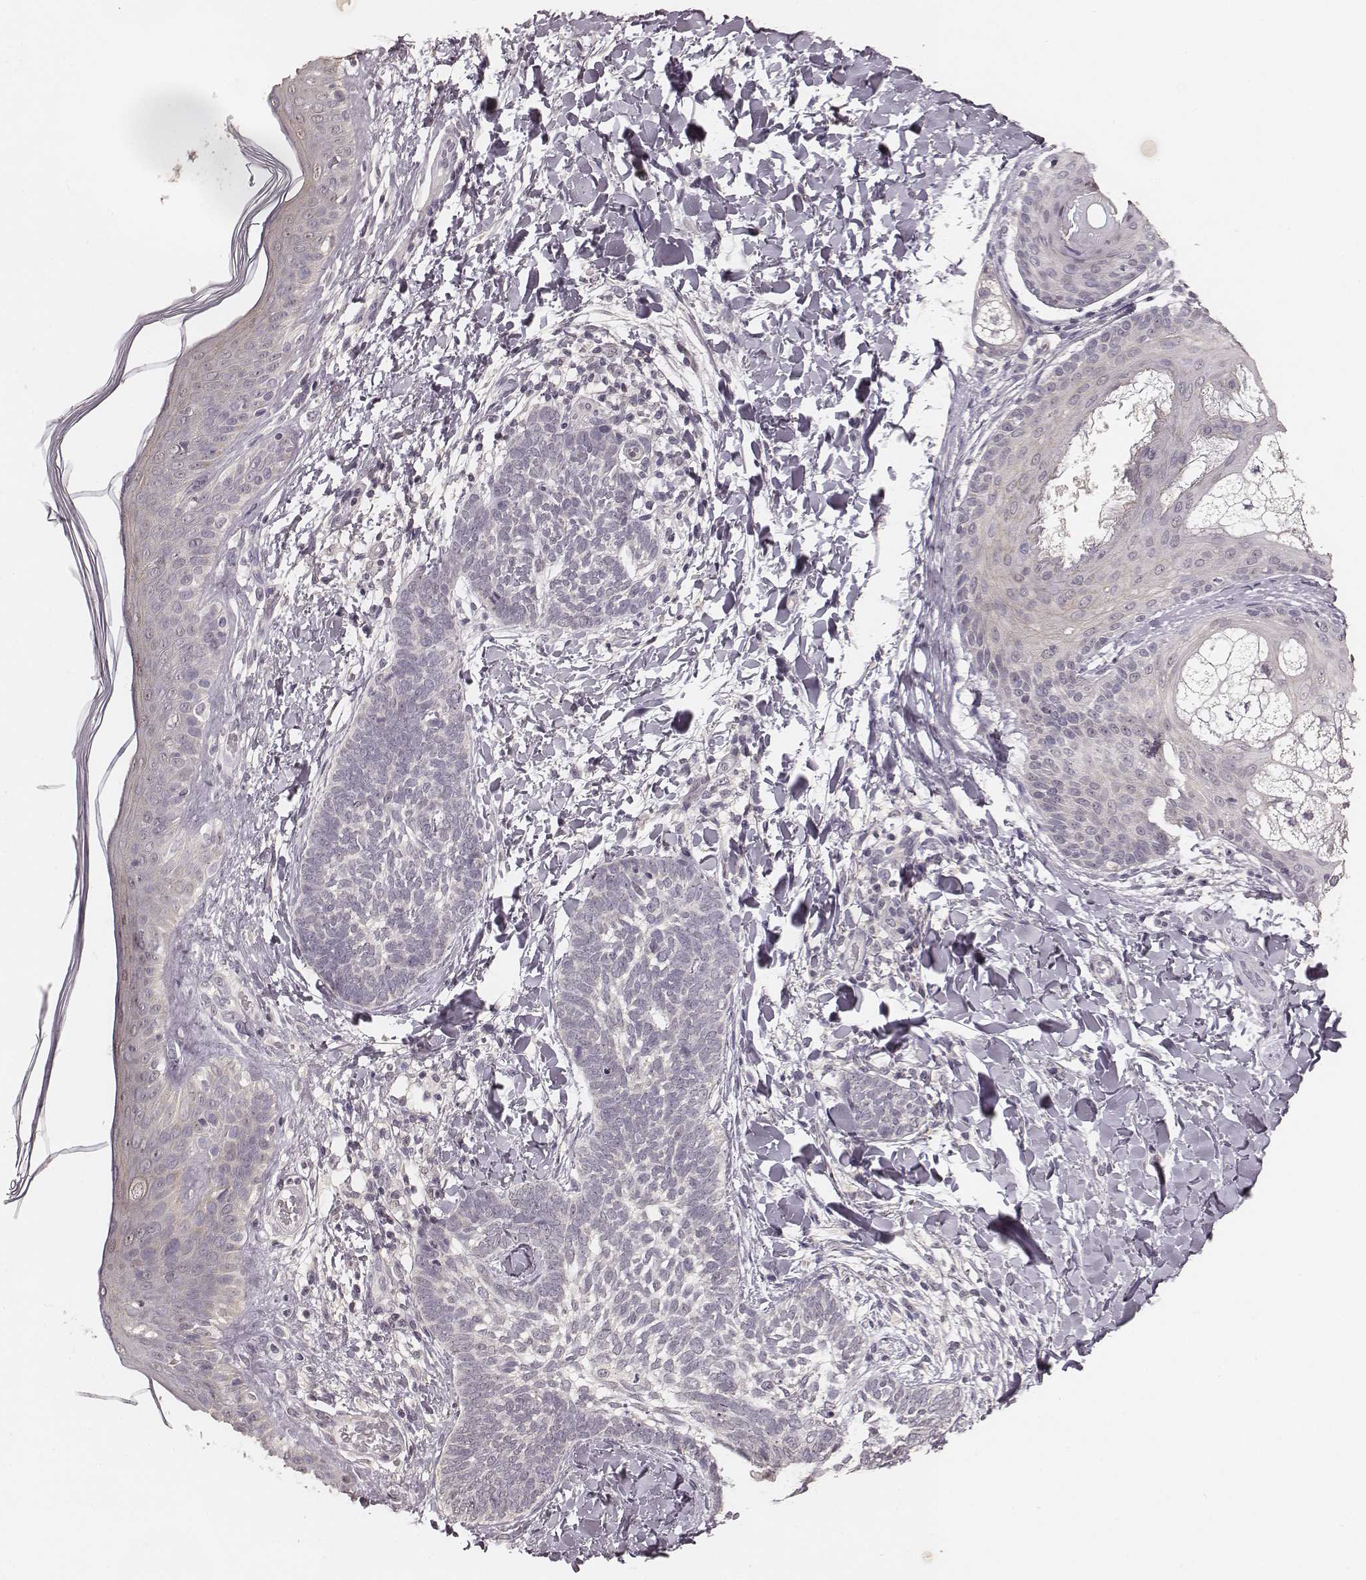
{"staining": {"intensity": "negative", "quantity": "none", "location": "none"}, "tissue": "skin cancer", "cell_type": "Tumor cells", "image_type": "cancer", "snomed": [{"axis": "morphology", "description": "Normal tissue, NOS"}, {"axis": "morphology", "description": "Basal cell carcinoma"}, {"axis": "topography", "description": "Skin"}], "caption": "Immunohistochemistry (IHC) histopathology image of neoplastic tissue: skin cancer stained with DAB displays no significant protein positivity in tumor cells.", "gene": "LY6K", "patient": {"sex": "male", "age": 46}}